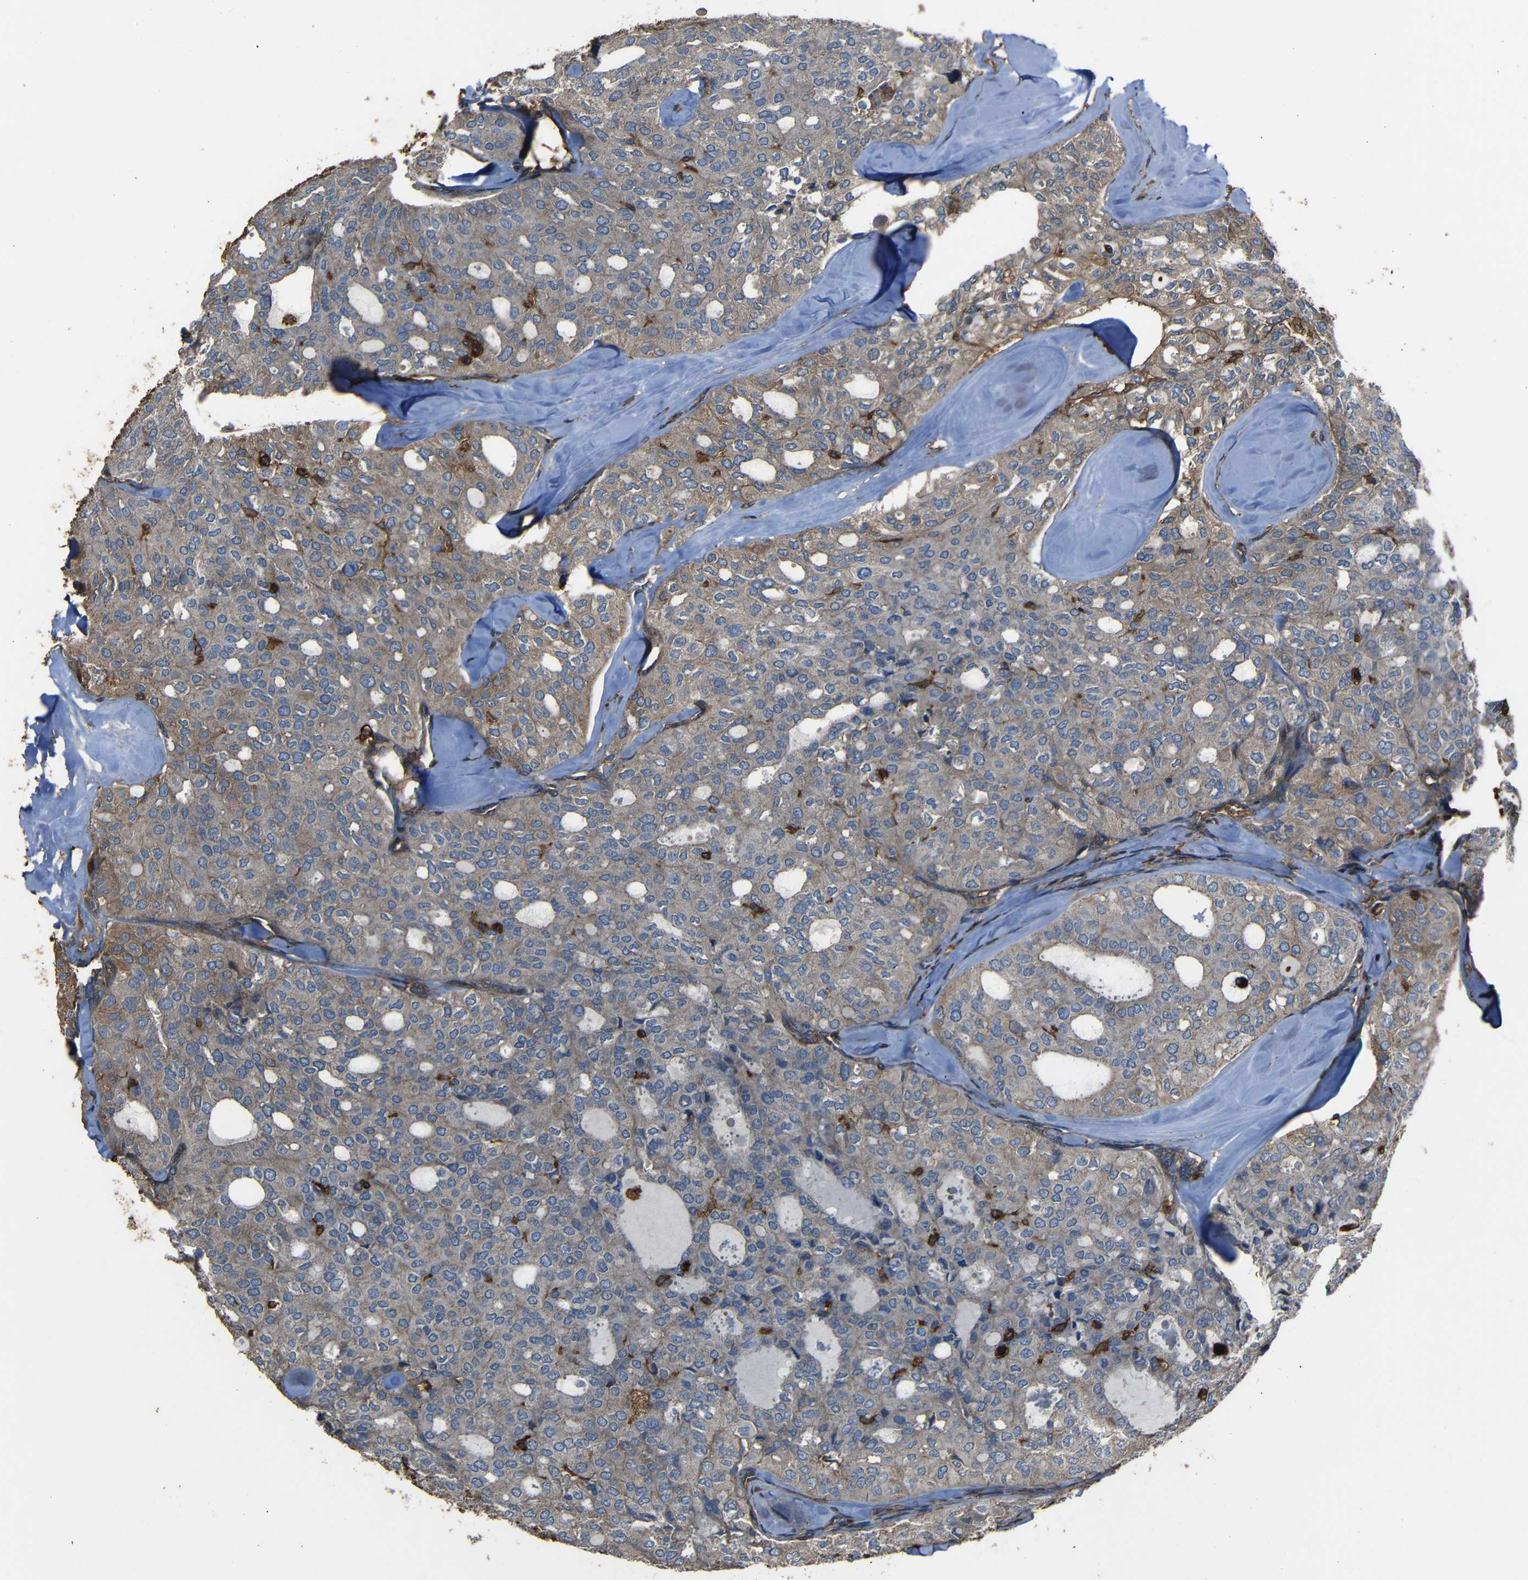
{"staining": {"intensity": "moderate", "quantity": ">75%", "location": "cytoplasmic/membranous"}, "tissue": "thyroid cancer", "cell_type": "Tumor cells", "image_type": "cancer", "snomed": [{"axis": "morphology", "description": "Follicular adenoma carcinoma, NOS"}, {"axis": "topography", "description": "Thyroid gland"}], "caption": "Brown immunohistochemical staining in thyroid cancer demonstrates moderate cytoplasmic/membranous staining in about >75% of tumor cells. The staining was performed using DAB (3,3'-diaminobenzidine) to visualize the protein expression in brown, while the nuclei were stained in blue with hematoxylin (Magnification: 20x).", "gene": "ADGRE5", "patient": {"sex": "male", "age": 75}}